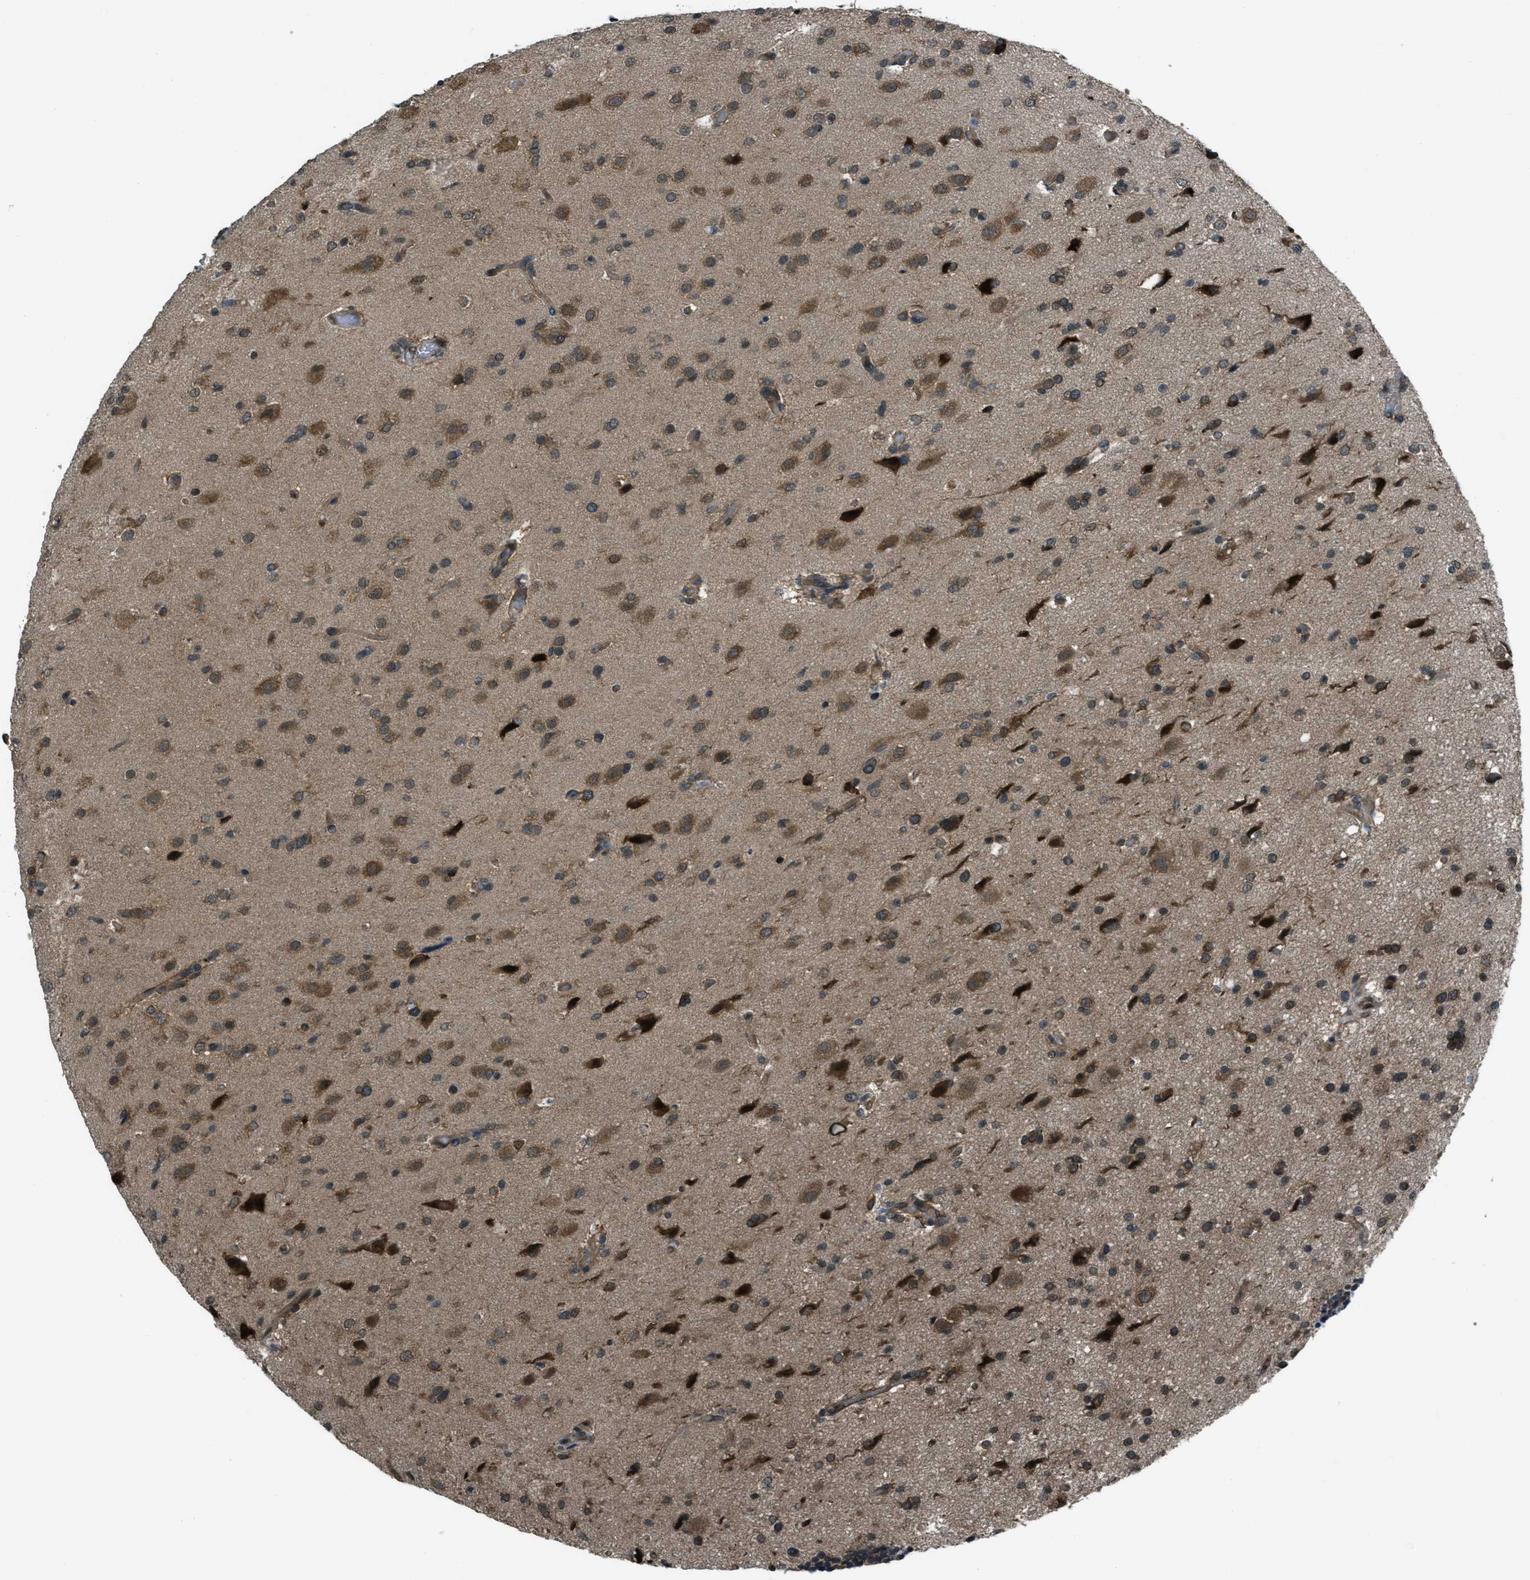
{"staining": {"intensity": "moderate", "quantity": ">75%", "location": "cytoplasmic/membranous"}, "tissue": "glioma", "cell_type": "Tumor cells", "image_type": "cancer", "snomed": [{"axis": "morphology", "description": "Glioma, malignant, High grade"}, {"axis": "topography", "description": "Brain"}], "caption": "Immunohistochemistry of glioma displays medium levels of moderate cytoplasmic/membranous staining in approximately >75% of tumor cells.", "gene": "ASAP2", "patient": {"sex": "male", "age": 33}}